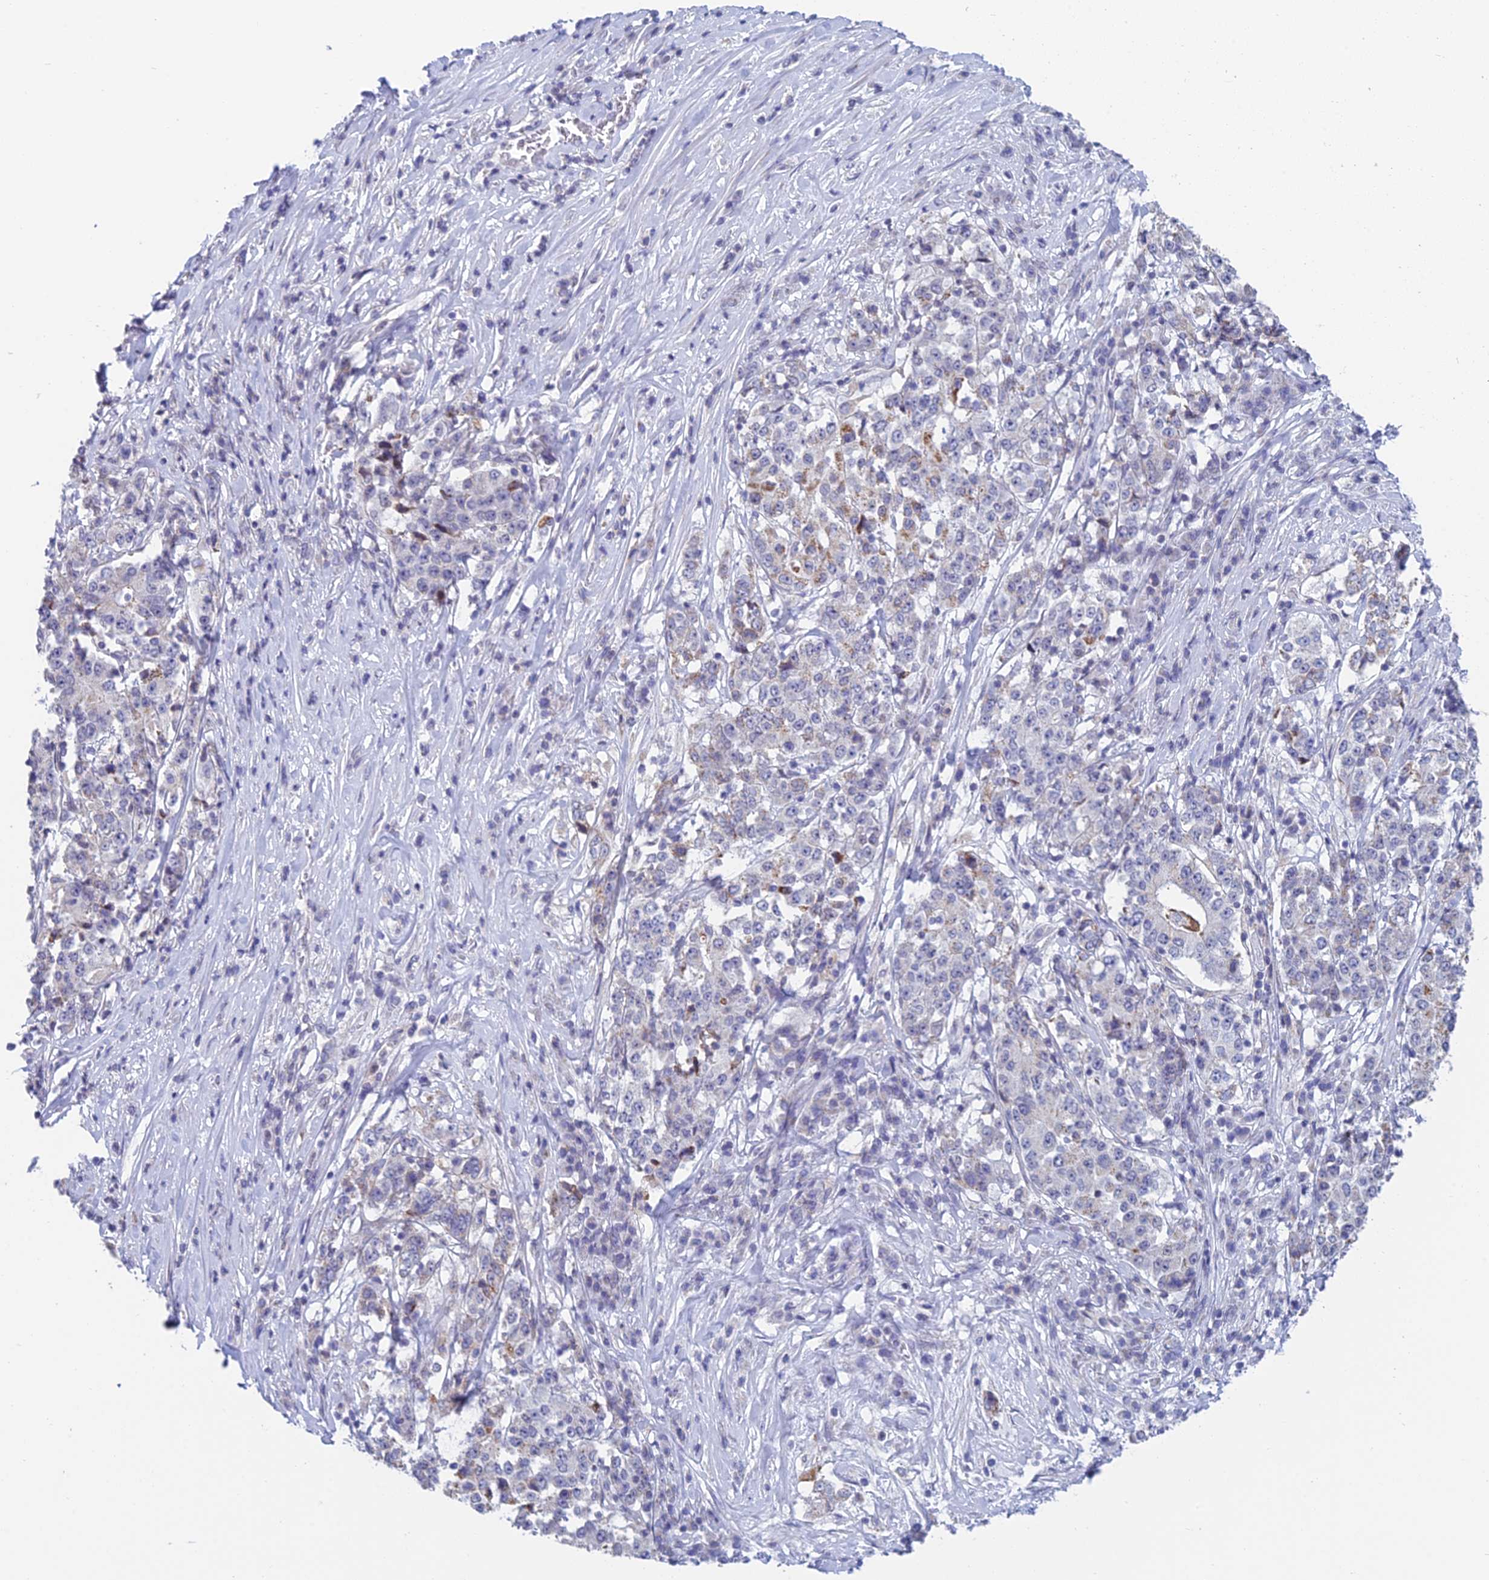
{"staining": {"intensity": "negative", "quantity": "none", "location": "none"}, "tissue": "stomach cancer", "cell_type": "Tumor cells", "image_type": "cancer", "snomed": [{"axis": "morphology", "description": "Adenocarcinoma, NOS"}, {"axis": "topography", "description": "Stomach"}], "caption": "Human adenocarcinoma (stomach) stained for a protein using immunohistochemistry reveals no expression in tumor cells.", "gene": "REXO5", "patient": {"sex": "male", "age": 59}}